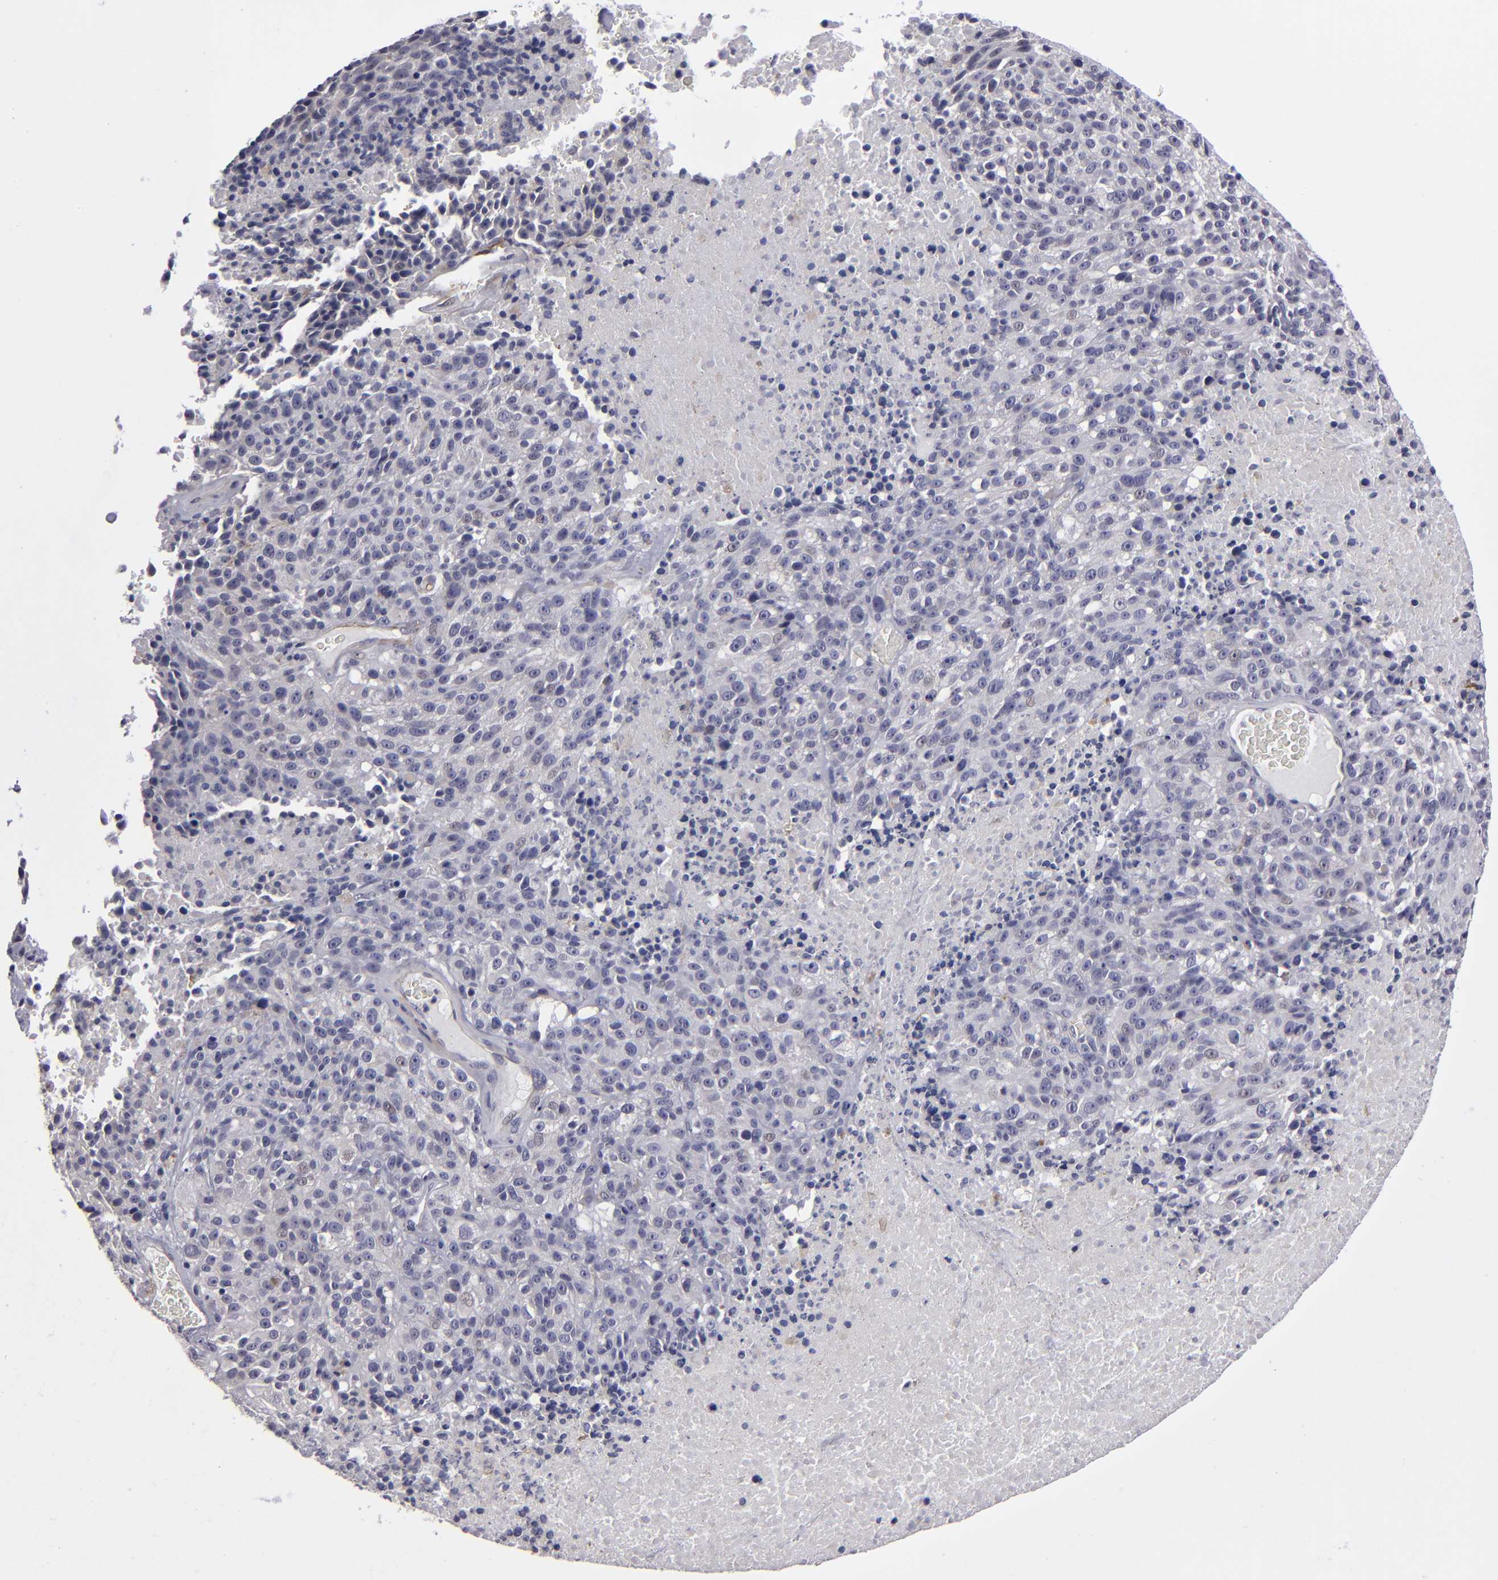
{"staining": {"intensity": "weak", "quantity": "<25%", "location": "nuclear"}, "tissue": "melanoma", "cell_type": "Tumor cells", "image_type": "cancer", "snomed": [{"axis": "morphology", "description": "Malignant melanoma, Metastatic site"}, {"axis": "topography", "description": "Cerebral cortex"}], "caption": "Malignant melanoma (metastatic site) was stained to show a protein in brown. There is no significant expression in tumor cells.", "gene": "ZNF175", "patient": {"sex": "female", "age": 52}}